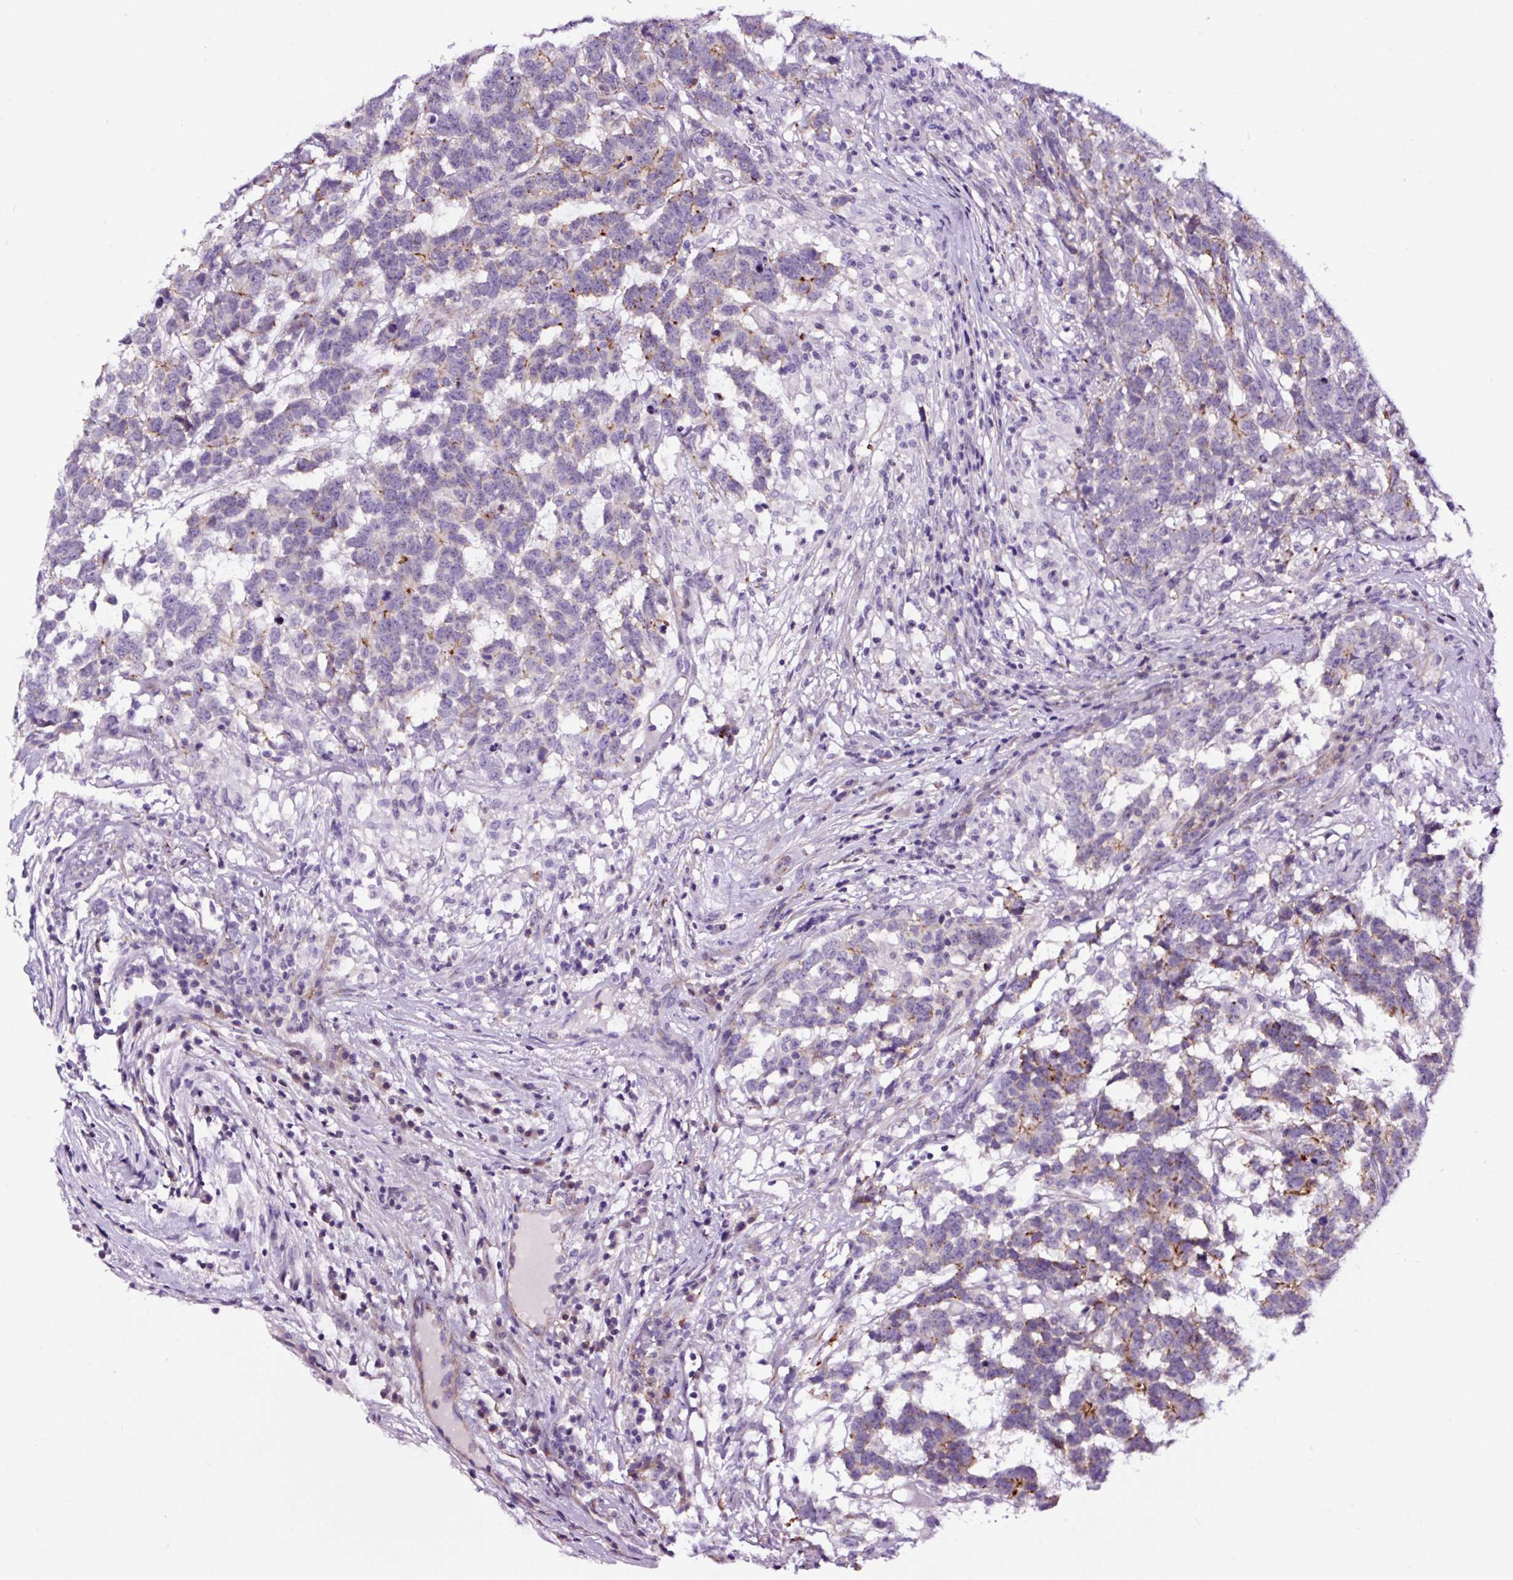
{"staining": {"intensity": "moderate", "quantity": "<25%", "location": "cytoplasmic/membranous"}, "tissue": "testis cancer", "cell_type": "Tumor cells", "image_type": "cancer", "snomed": [{"axis": "morphology", "description": "Carcinoma, Embryonal, NOS"}, {"axis": "topography", "description": "Testis"}], "caption": "A low amount of moderate cytoplasmic/membranous positivity is present in approximately <25% of tumor cells in testis cancer tissue. The protein is shown in brown color, while the nuclei are stained blue.", "gene": "TAFA3", "patient": {"sex": "male", "age": 26}}